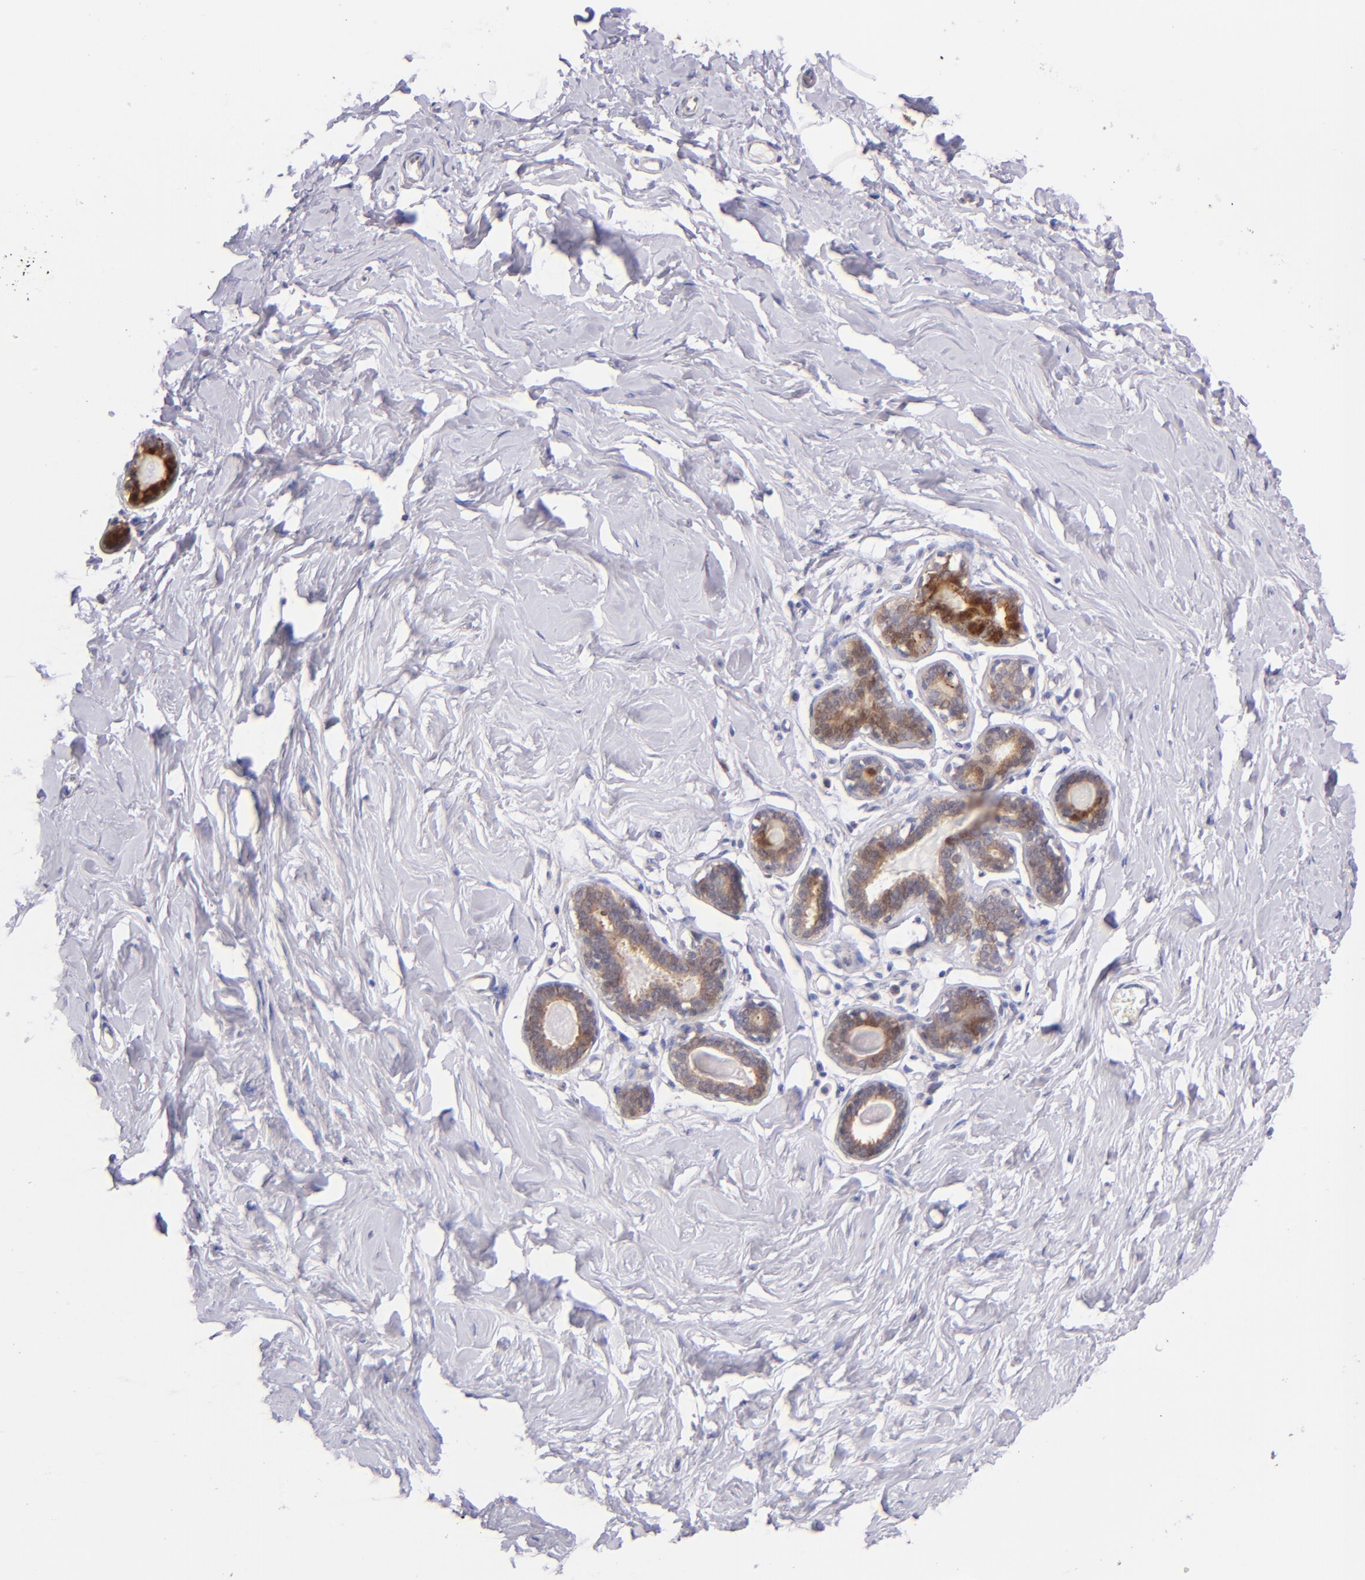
{"staining": {"intensity": "negative", "quantity": "none", "location": "none"}, "tissue": "breast", "cell_type": "Adipocytes", "image_type": "normal", "snomed": [{"axis": "morphology", "description": "Normal tissue, NOS"}, {"axis": "topography", "description": "Breast"}], "caption": "An IHC histopathology image of benign breast is shown. There is no staining in adipocytes of breast.", "gene": "SH2D4A", "patient": {"sex": "female", "age": 23}}